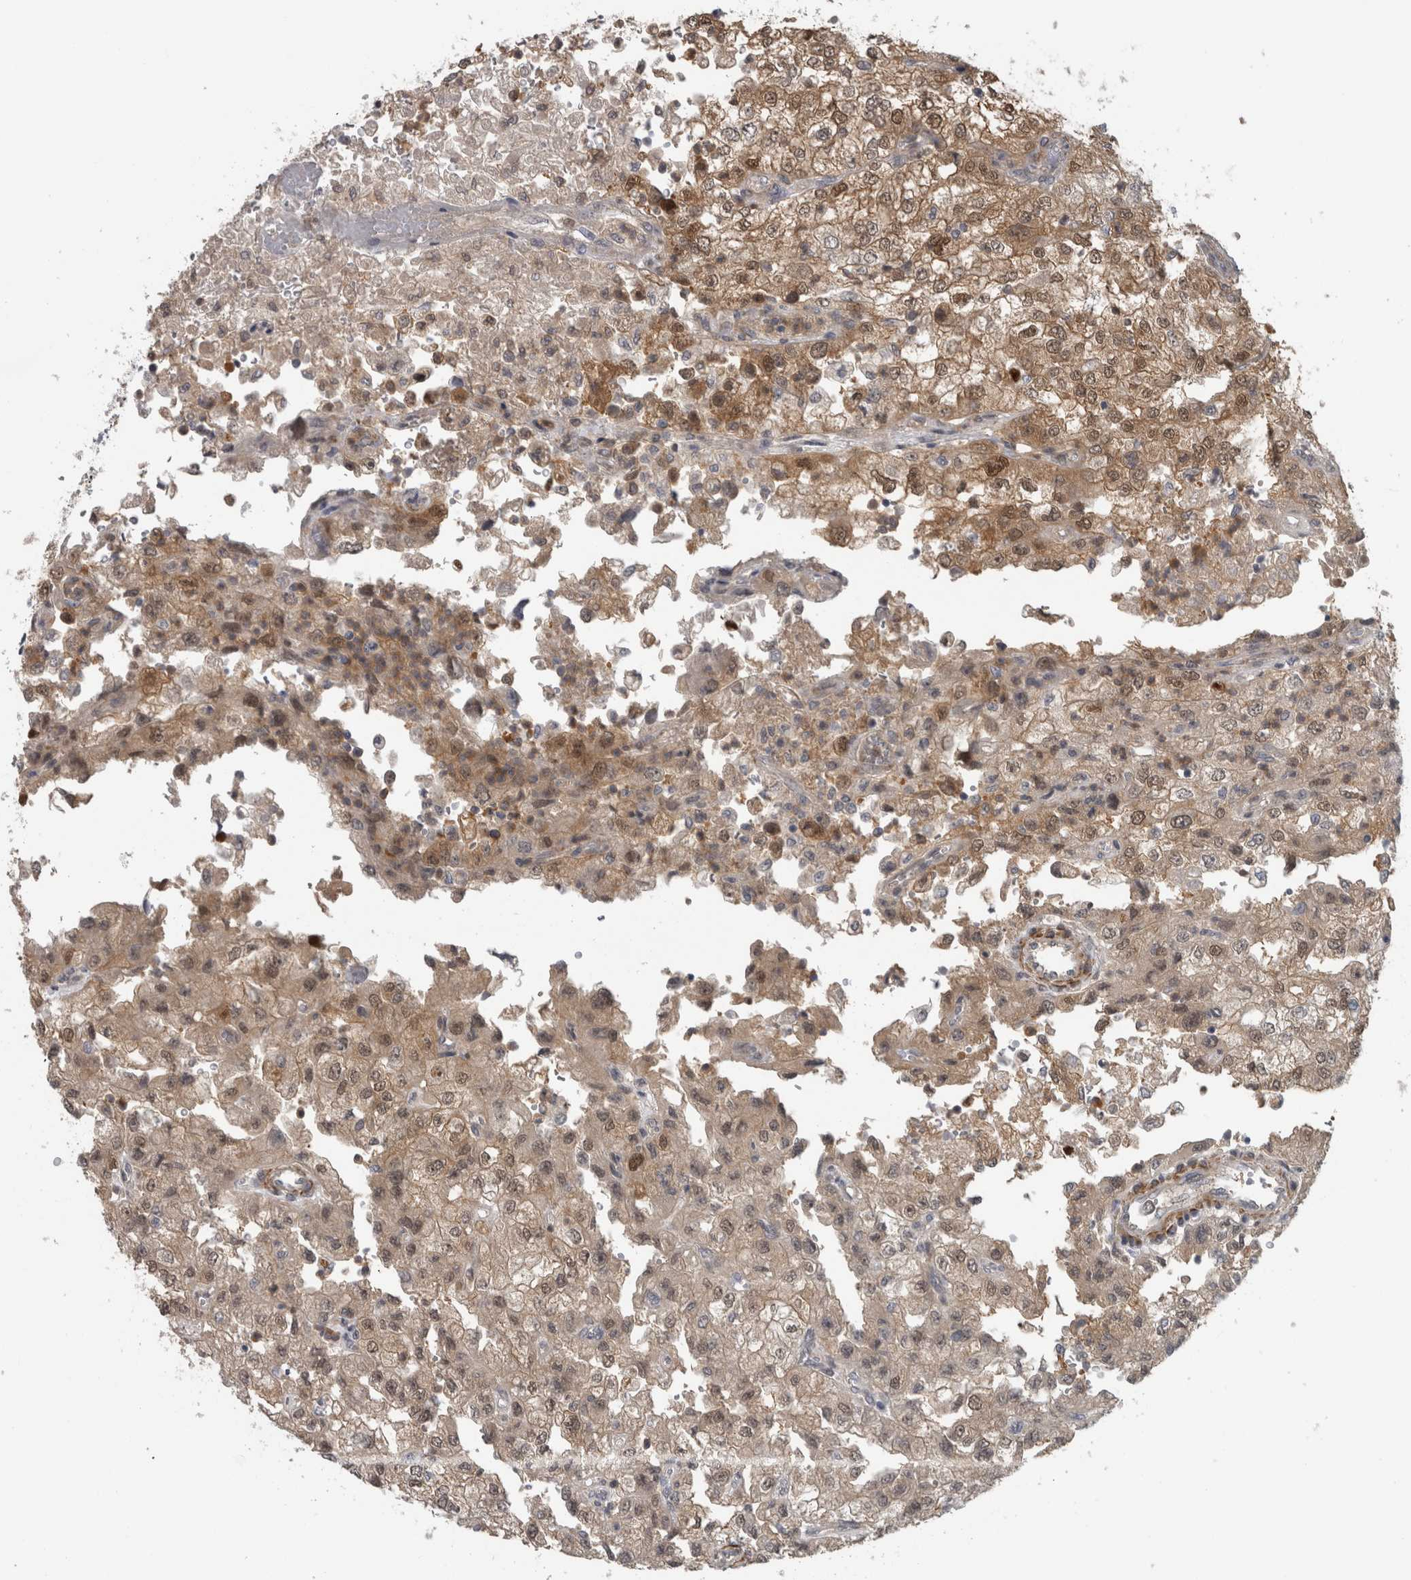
{"staining": {"intensity": "moderate", "quantity": ">75%", "location": "cytoplasmic/membranous,nuclear"}, "tissue": "renal cancer", "cell_type": "Tumor cells", "image_type": "cancer", "snomed": [{"axis": "morphology", "description": "Adenocarcinoma, NOS"}, {"axis": "topography", "description": "Kidney"}], "caption": "Brown immunohistochemical staining in human renal adenocarcinoma exhibits moderate cytoplasmic/membranous and nuclear staining in about >75% of tumor cells.", "gene": "NAPRT", "patient": {"sex": "female", "age": 54}}